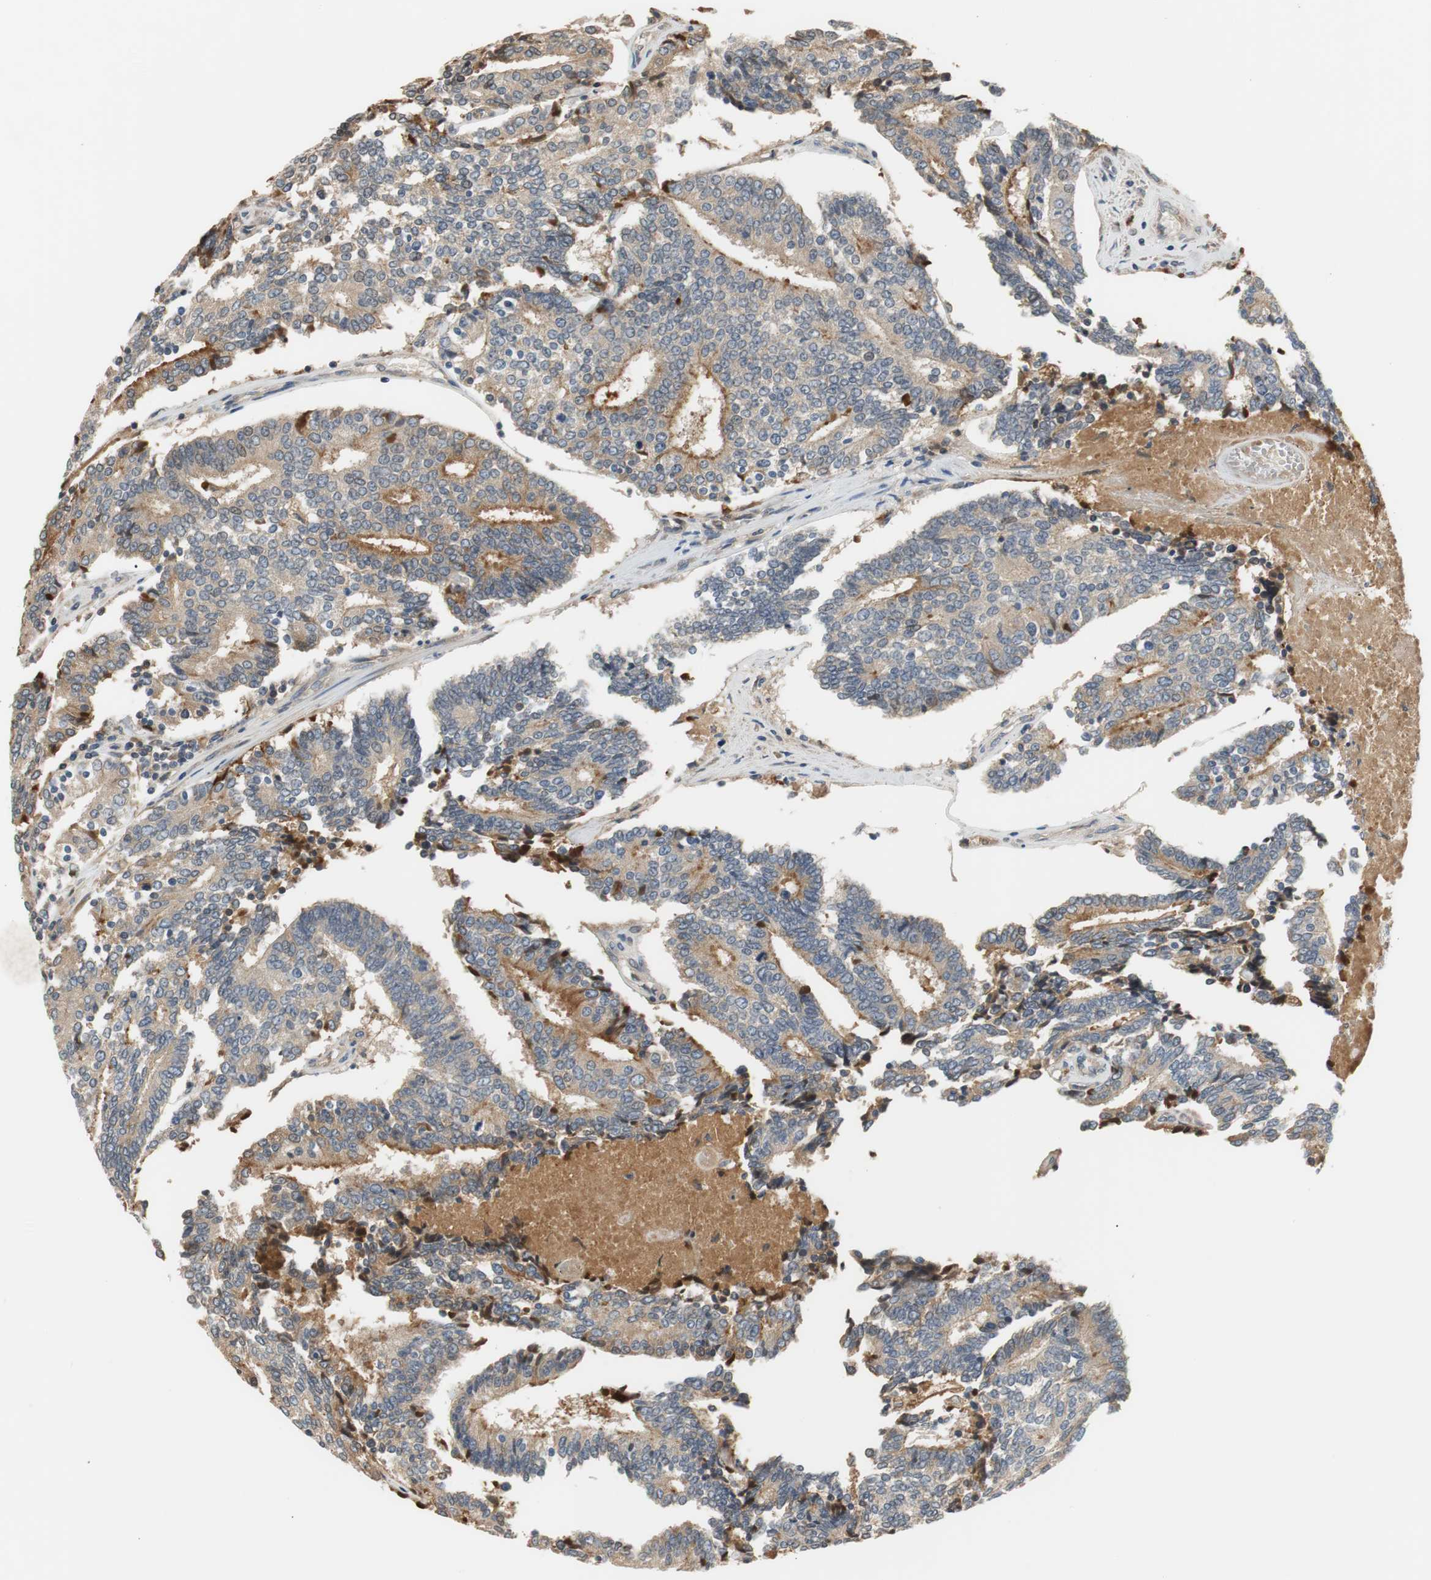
{"staining": {"intensity": "weak", "quantity": ">75%", "location": "cytoplasmic/membranous"}, "tissue": "prostate cancer", "cell_type": "Tumor cells", "image_type": "cancer", "snomed": [{"axis": "morphology", "description": "Adenocarcinoma, High grade"}, {"axis": "topography", "description": "Prostate"}], "caption": "Immunohistochemistry staining of prostate cancer (adenocarcinoma (high-grade)), which reveals low levels of weak cytoplasmic/membranous expression in about >75% of tumor cells indicating weak cytoplasmic/membranous protein expression. The staining was performed using DAB (brown) for protein detection and nuclei were counterstained in hematoxylin (blue).", "gene": "C4A", "patient": {"sex": "male", "age": 55}}